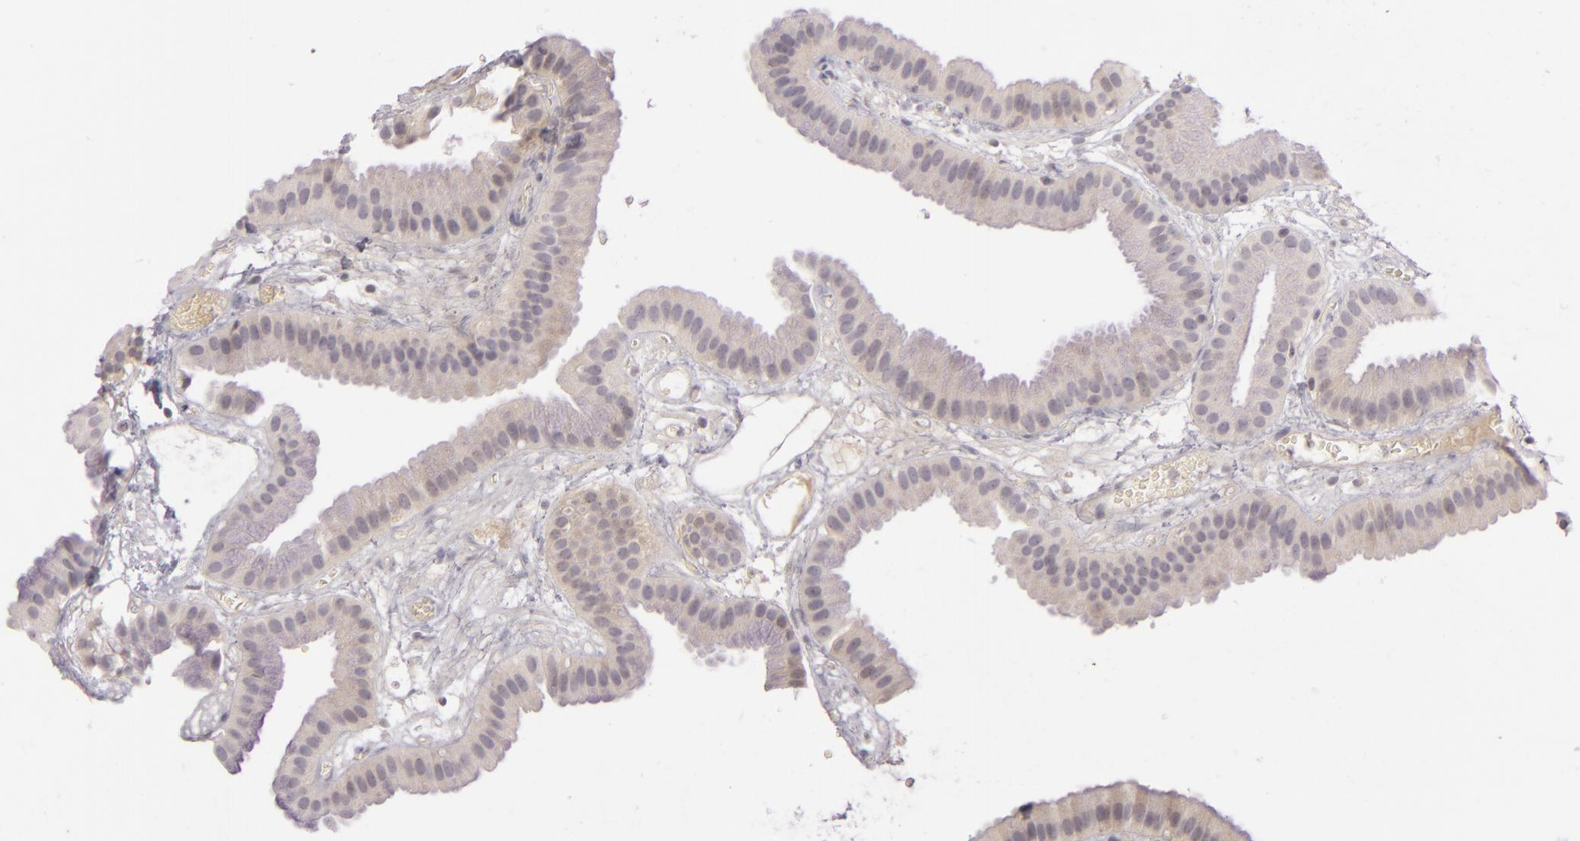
{"staining": {"intensity": "negative", "quantity": "none", "location": "none"}, "tissue": "gallbladder", "cell_type": "Glandular cells", "image_type": "normal", "snomed": [{"axis": "morphology", "description": "Normal tissue, NOS"}, {"axis": "topography", "description": "Gallbladder"}], "caption": "Protein analysis of benign gallbladder exhibits no significant expression in glandular cells.", "gene": "DAG1", "patient": {"sex": "female", "age": 63}}